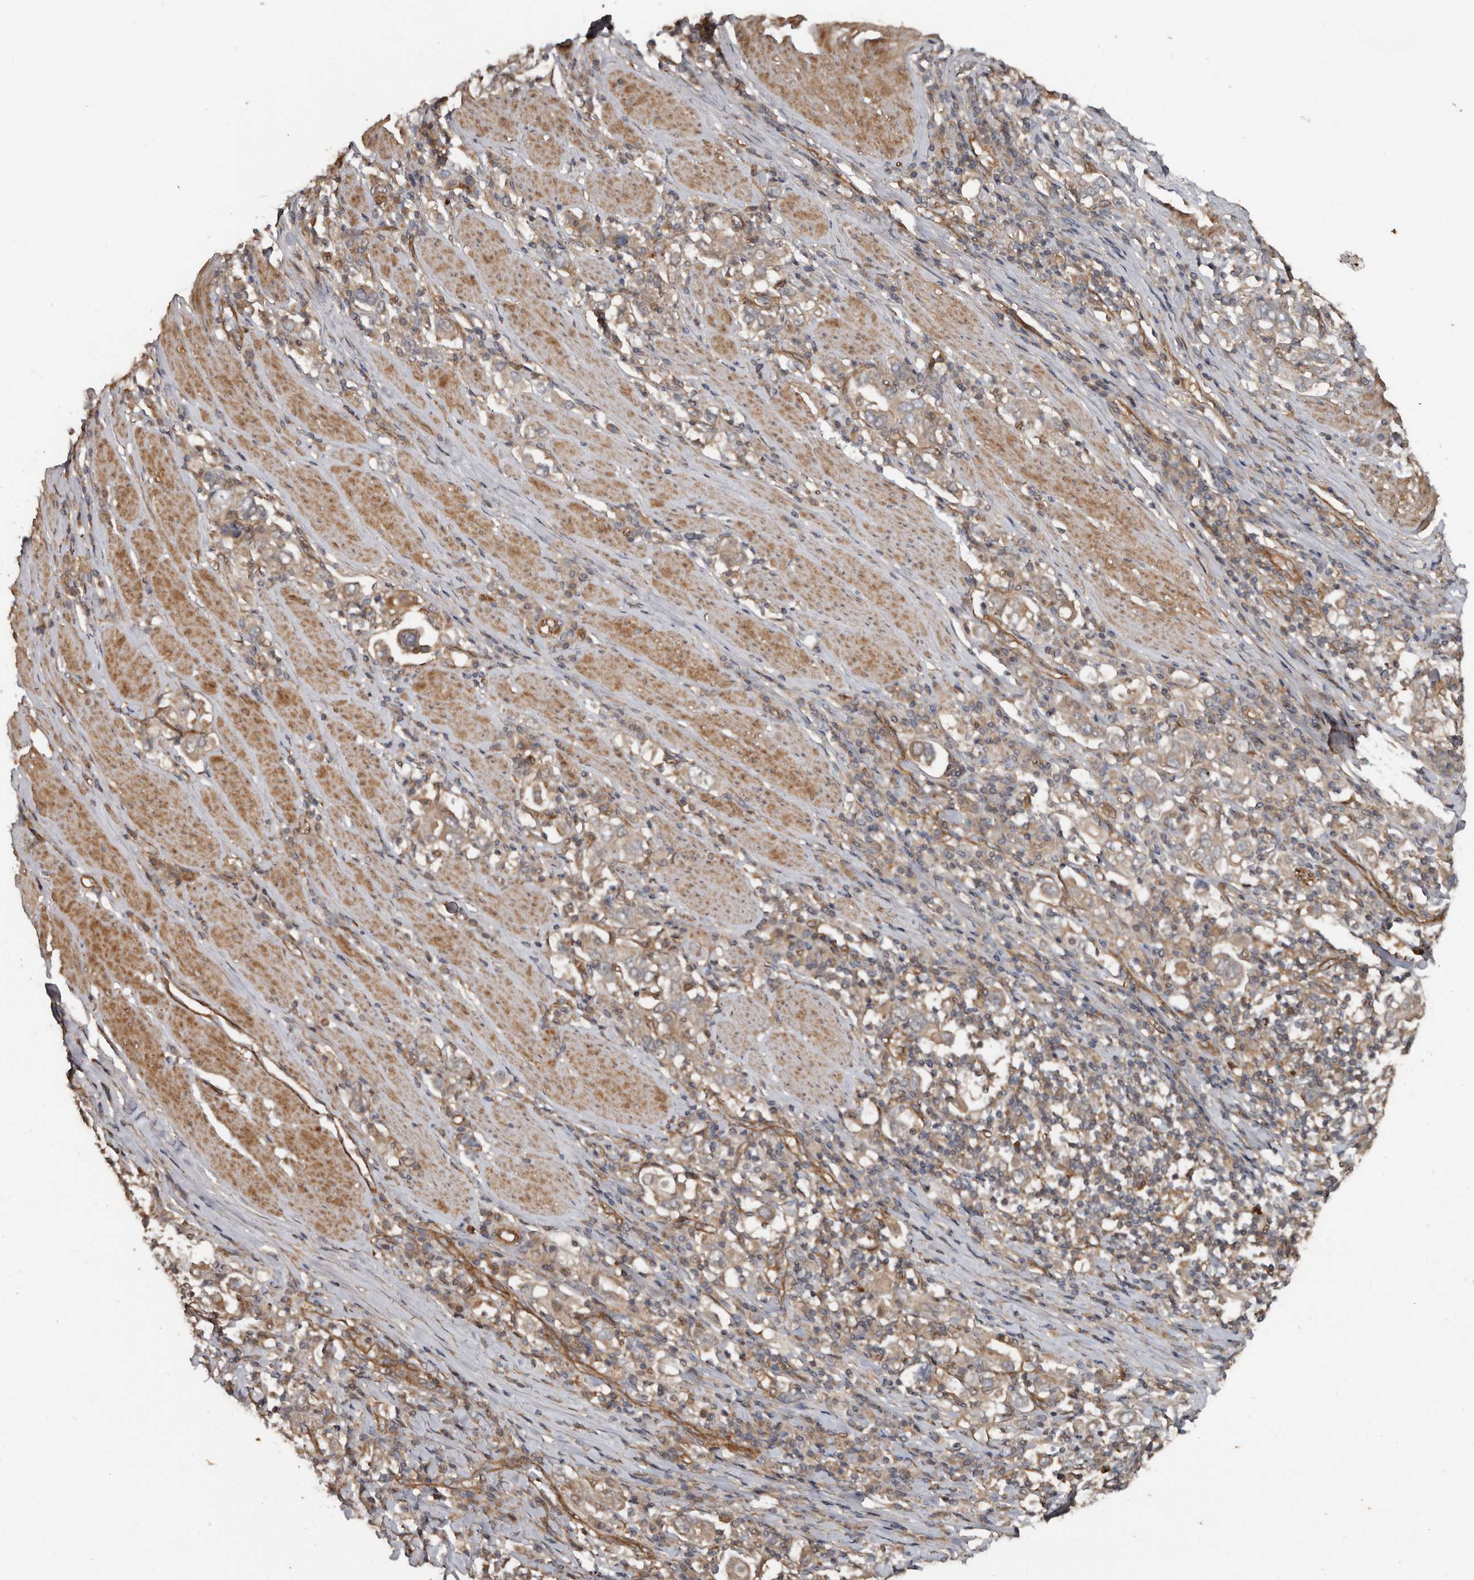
{"staining": {"intensity": "weak", "quantity": ">75%", "location": "cytoplasmic/membranous"}, "tissue": "stomach cancer", "cell_type": "Tumor cells", "image_type": "cancer", "snomed": [{"axis": "morphology", "description": "Adenocarcinoma, NOS"}, {"axis": "topography", "description": "Stomach, upper"}], "caption": "Weak cytoplasmic/membranous staining is seen in about >75% of tumor cells in adenocarcinoma (stomach). (Stains: DAB (3,3'-diaminobenzidine) in brown, nuclei in blue, Microscopy: brightfield microscopy at high magnification).", "gene": "EXOC3L1", "patient": {"sex": "male", "age": 62}}